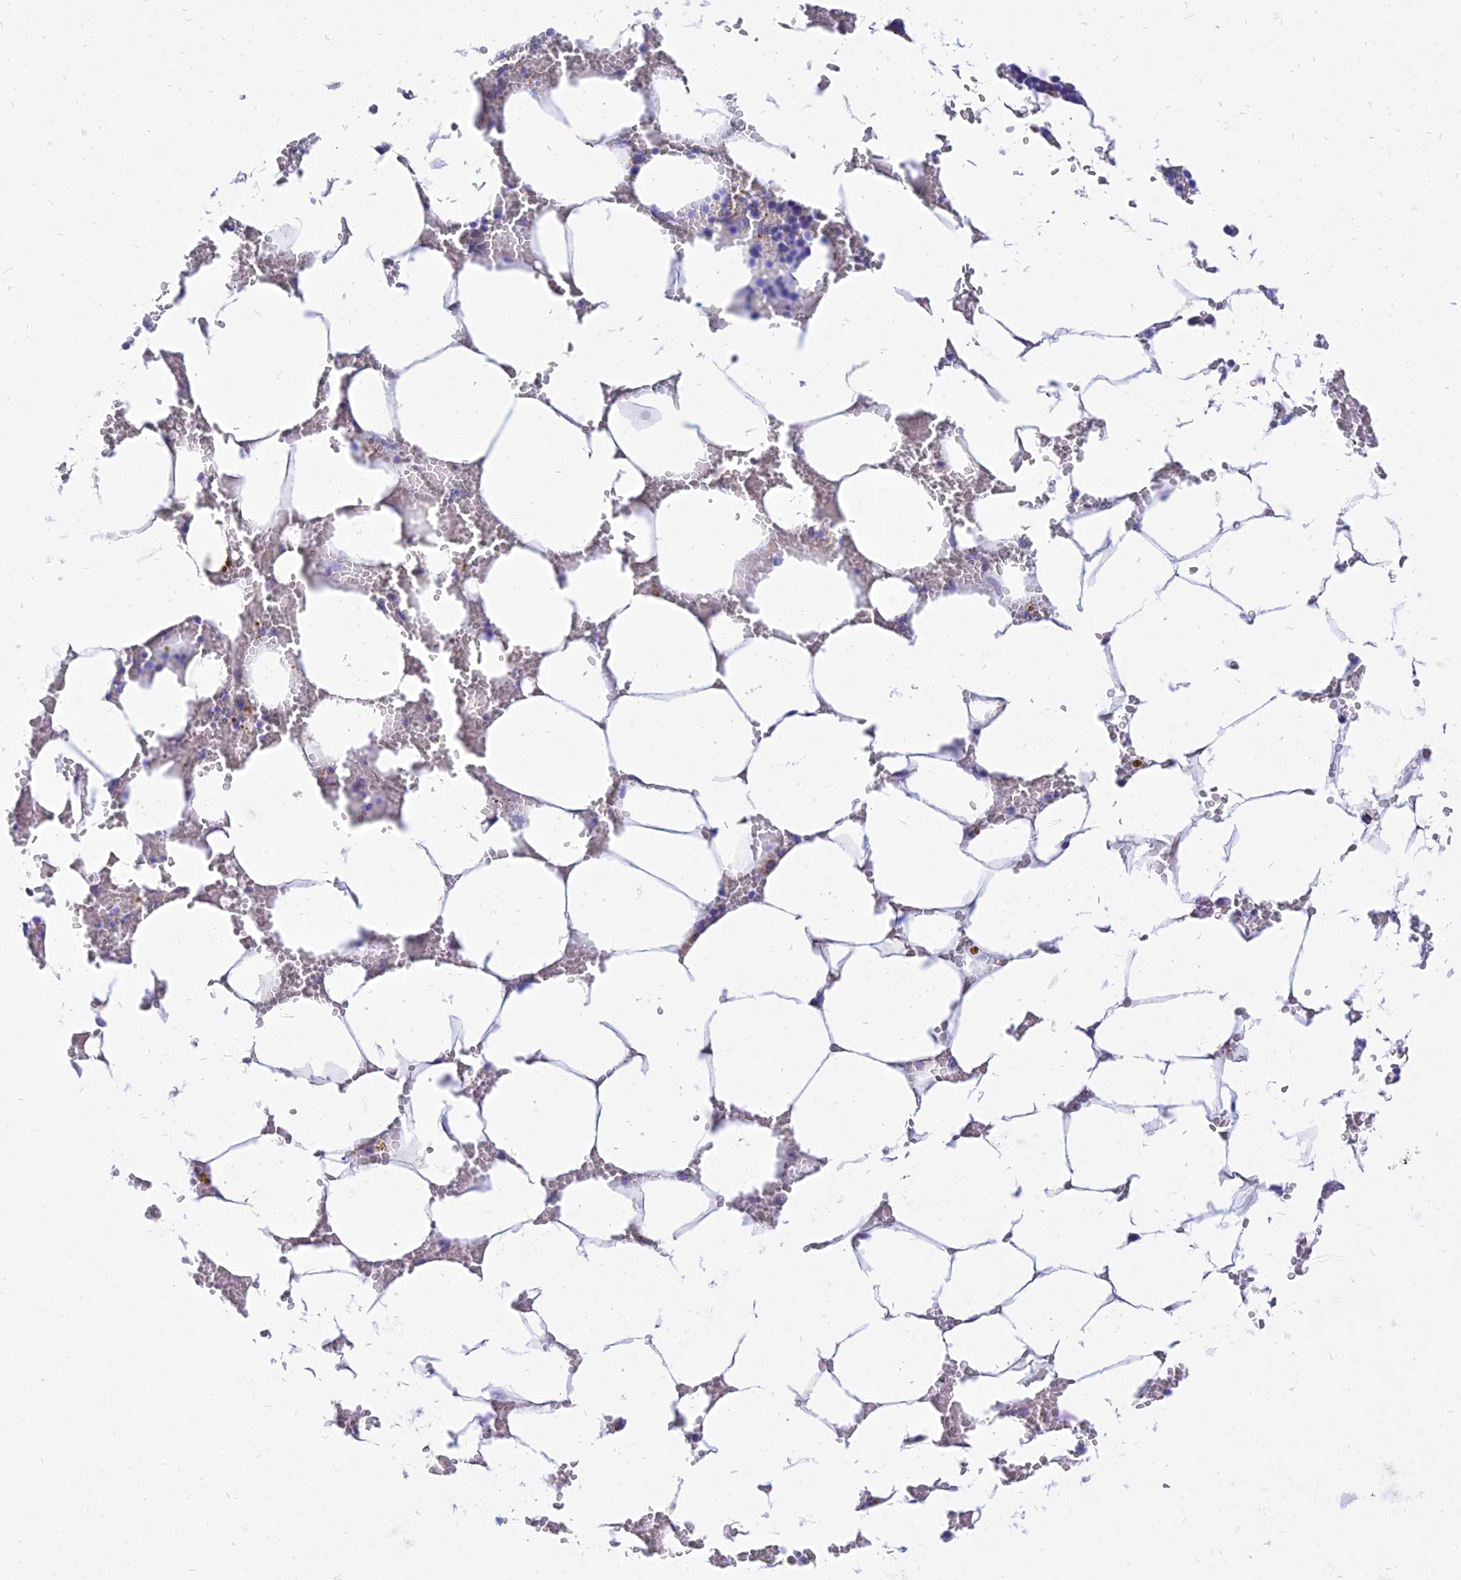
{"staining": {"intensity": "negative", "quantity": "none", "location": "none"}, "tissue": "bone marrow", "cell_type": "Hematopoietic cells", "image_type": "normal", "snomed": [{"axis": "morphology", "description": "Normal tissue, NOS"}, {"axis": "topography", "description": "Bone marrow"}], "caption": "This is an immunohistochemistry (IHC) photomicrograph of benign human bone marrow. There is no positivity in hematopoietic cells.", "gene": "PKN3", "patient": {"sex": "male", "age": 70}}